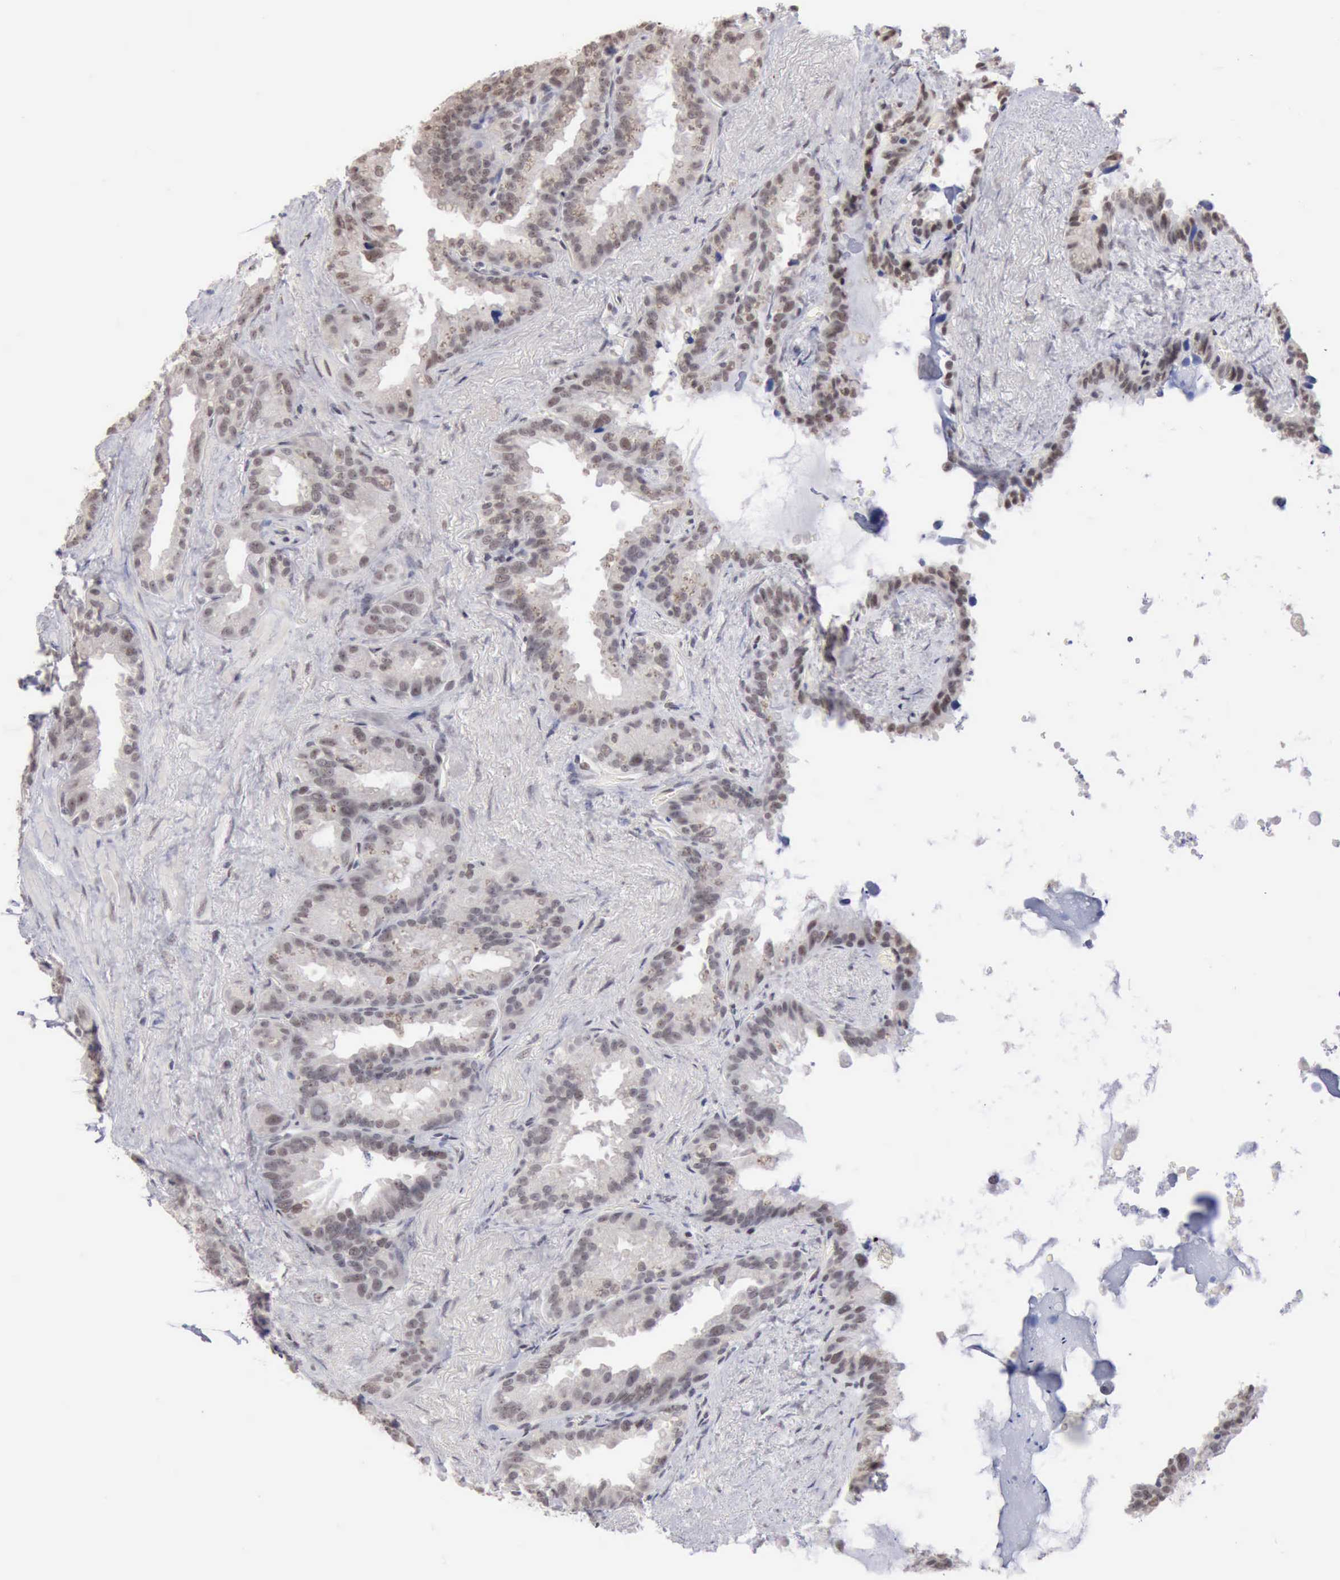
{"staining": {"intensity": "weak", "quantity": "25%-75%", "location": "nuclear"}, "tissue": "seminal vesicle", "cell_type": "Glandular cells", "image_type": "normal", "snomed": [{"axis": "morphology", "description": "Normal tissue, NOS"}, {"axis": "topography", "description": "Prostate"}, {"axis": "topography", "description": "Seminal veicle"}], "caption": "Immunohistochemical staining of unremarkable seminal vesicle exhibits 25%-75% levels of weak nuclear protein staining in approximately 25%-75% of glandular cells. The staining was performed using DAB (3,3'-diaminobenzidine) to visualize the protein expression in brown, while the nuclei were stained in blue with hematoxylin (Magnification: 20x).", "gene": "TAF1", "patient": {"sex": "male", "age": 63}}